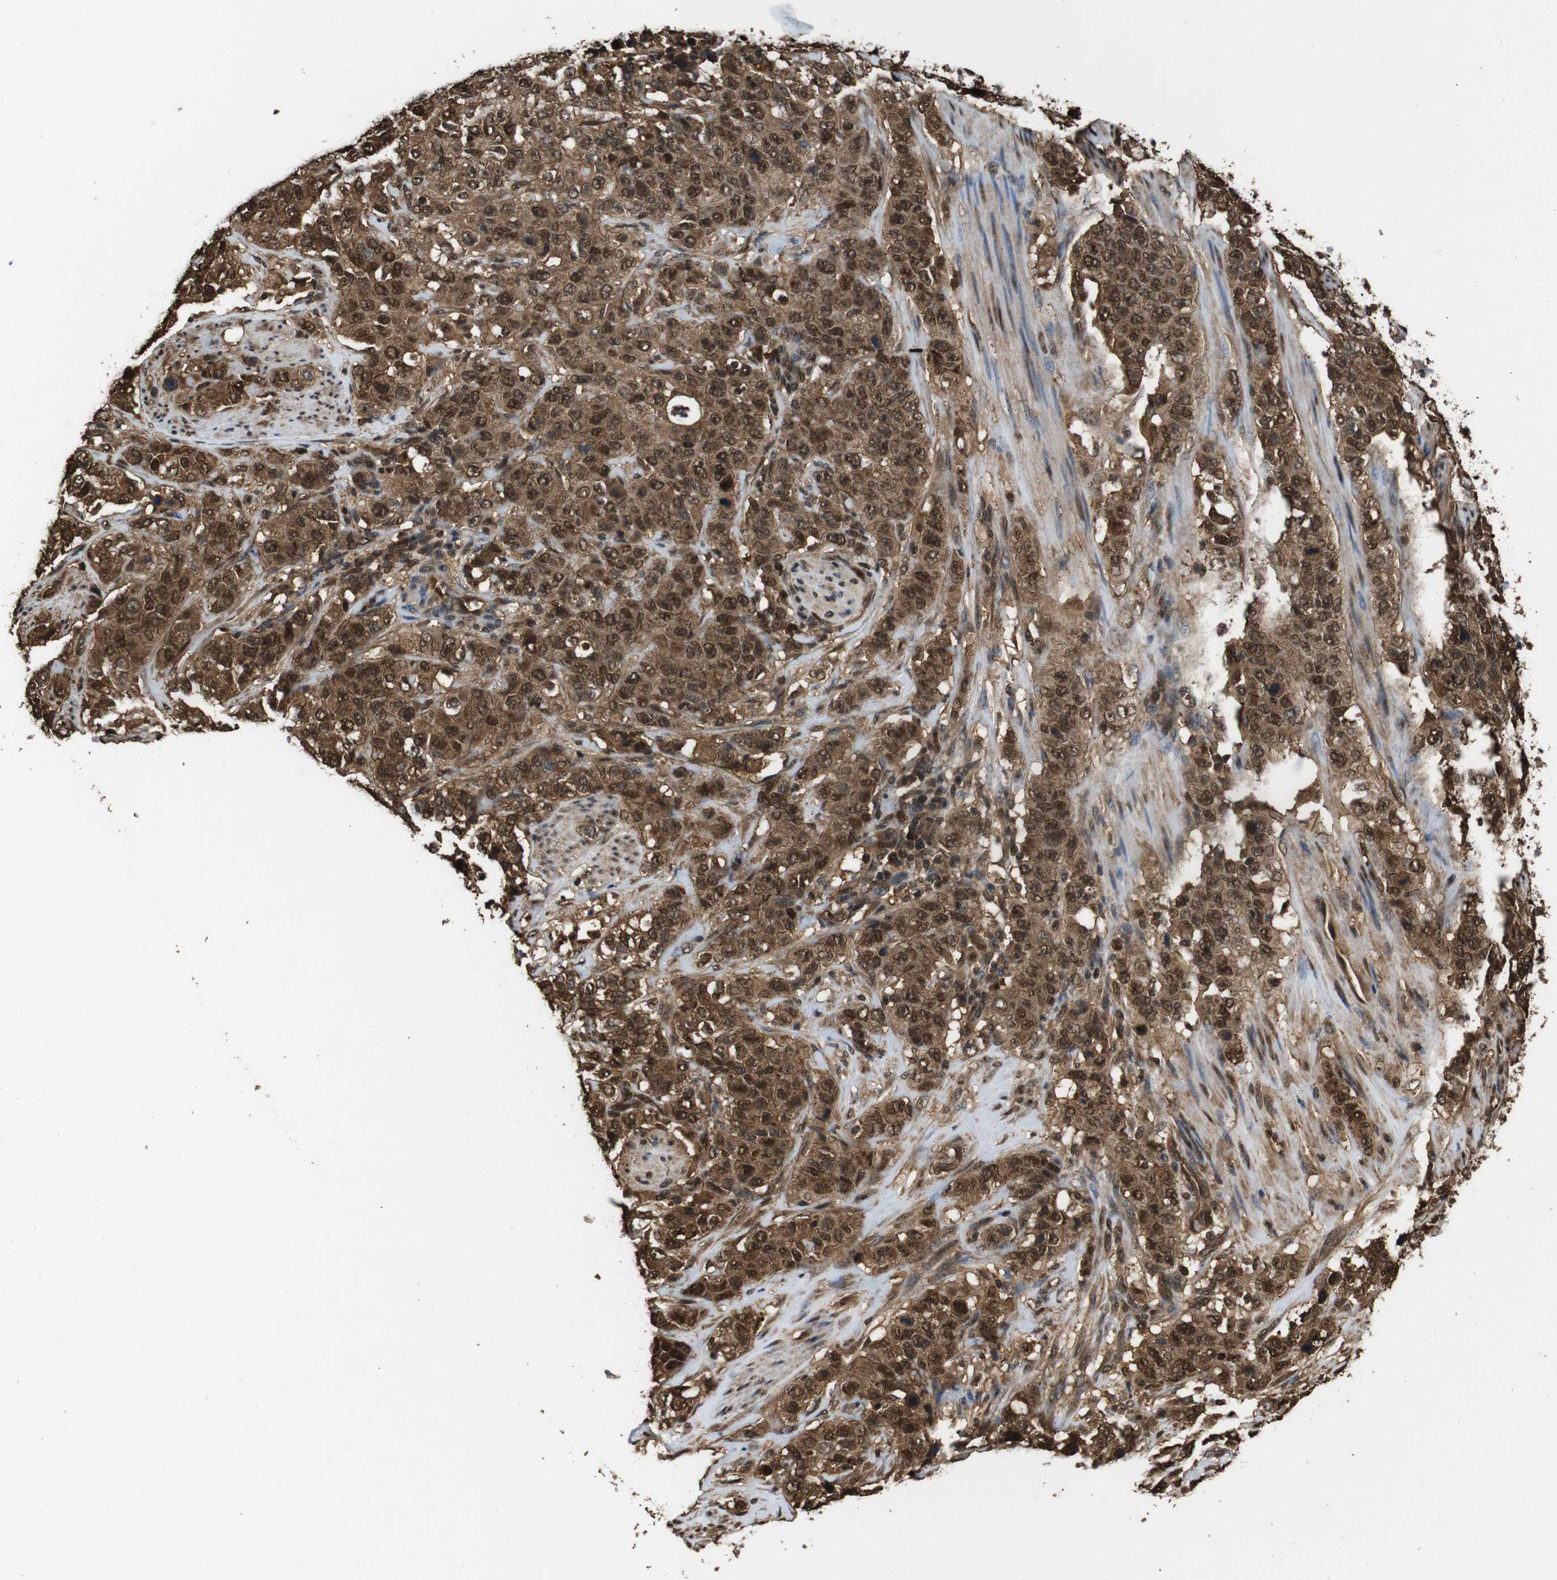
{"staining": {"intensity": "strong", "quantity": ">75%", "location": "cytoplasmic/membranous,nuclear"}, "tissue": "stomach cancer", "cell_type": "Tumor cells", "image_type": "cancer", "snomed": [{"axis": "morphology", "description": "Adenocarcinoma, NOS"}, {"axis": "topography", "description": "Stomach"}], "caption": "Adenocarcinoma (stomach) stained with immunohistochemistry exhibits strong cytoplasmic/membranous and nuclear staining in about >75% of tumor cells. (DAB IHC, brown staining for protein, blue staining for nuclei).", "gene": "VCP", "patient": {"sex": "male", "age": 48}}